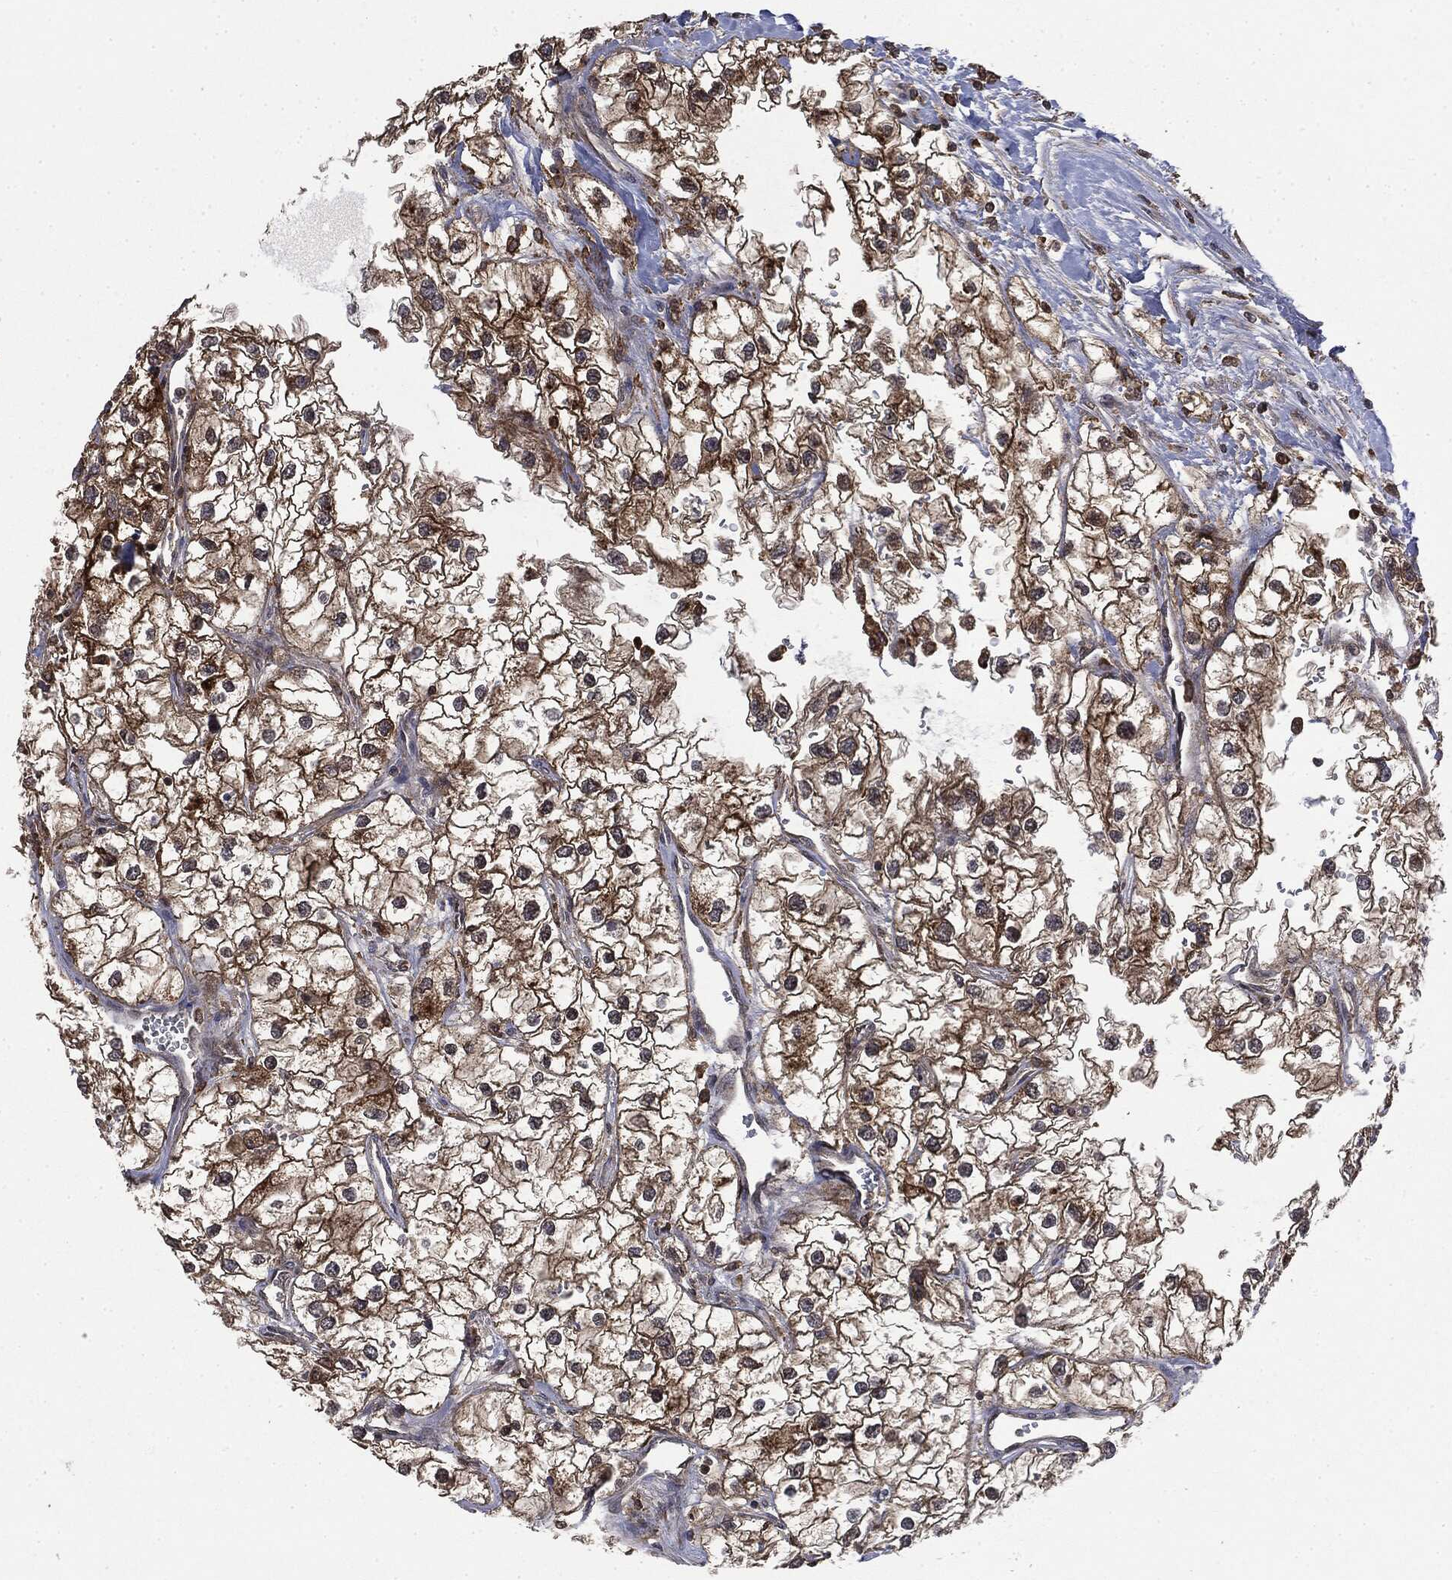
{"staining": {"intensity": "strong", "quantity": ">75%", "location": "cytoplasmic/membranous"}, "tissue": "renal cancer", "cell_type": "Tumor cells", "image_type": "cancer", "snomed": [{"axis": "morphology", "description": "Adenocarcinoma, NOS"}, {"axis": "topography", "description": "Kidney"}], "caption": "Immunohistochemical staining of renal adenocarcinoma demonstrates strong cytoplasmic/membranous protein staining in about >75% of tumor cells. The staining is performed using DAB (3,3'-diaminobenzidine) brown chromogen to label protein expression. The nuclei are counter-stained blue using hematoxylin.", "gene": "SNX5", "patient": {"sex": "male", "age": 59}}